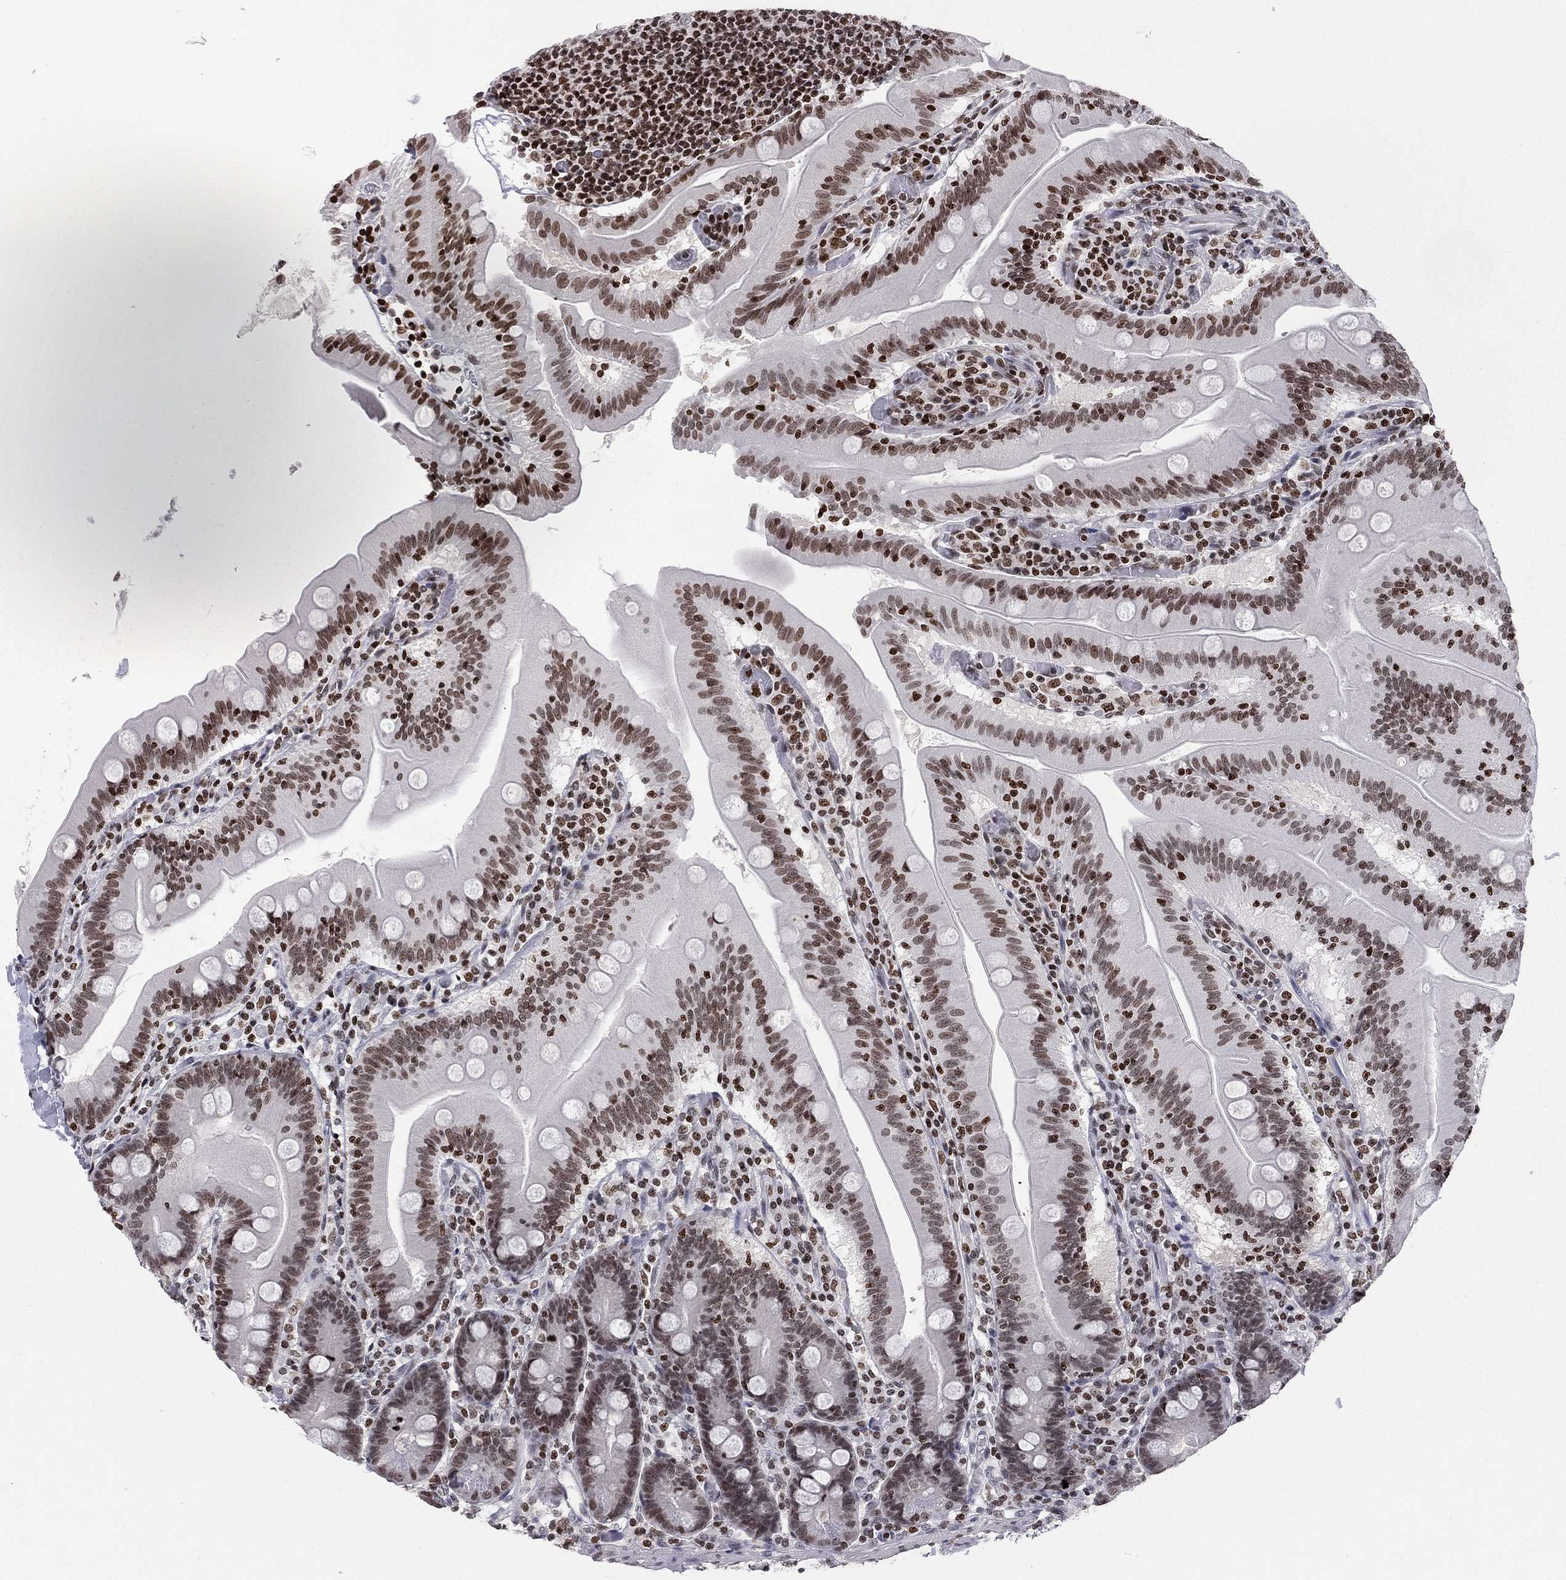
{"staining": {"intensity": "moderate", "quantity": ">75%", "location": "nuclear"}, "tissue": "small intestine", "cell_type": "Glandular cells", "image_type": "normal", "snomed": [{"axis": "morphology", "description": "Normal tissue, NOS"}, {"axis": "topography", "description": "Small intestine"}], "caption": "Glandular cells show moderate nuclear positivity in approximately >75% of cells in normal small intestine.", "gene": "H2AX", "patient": {"sex": "male", "age": 37}}